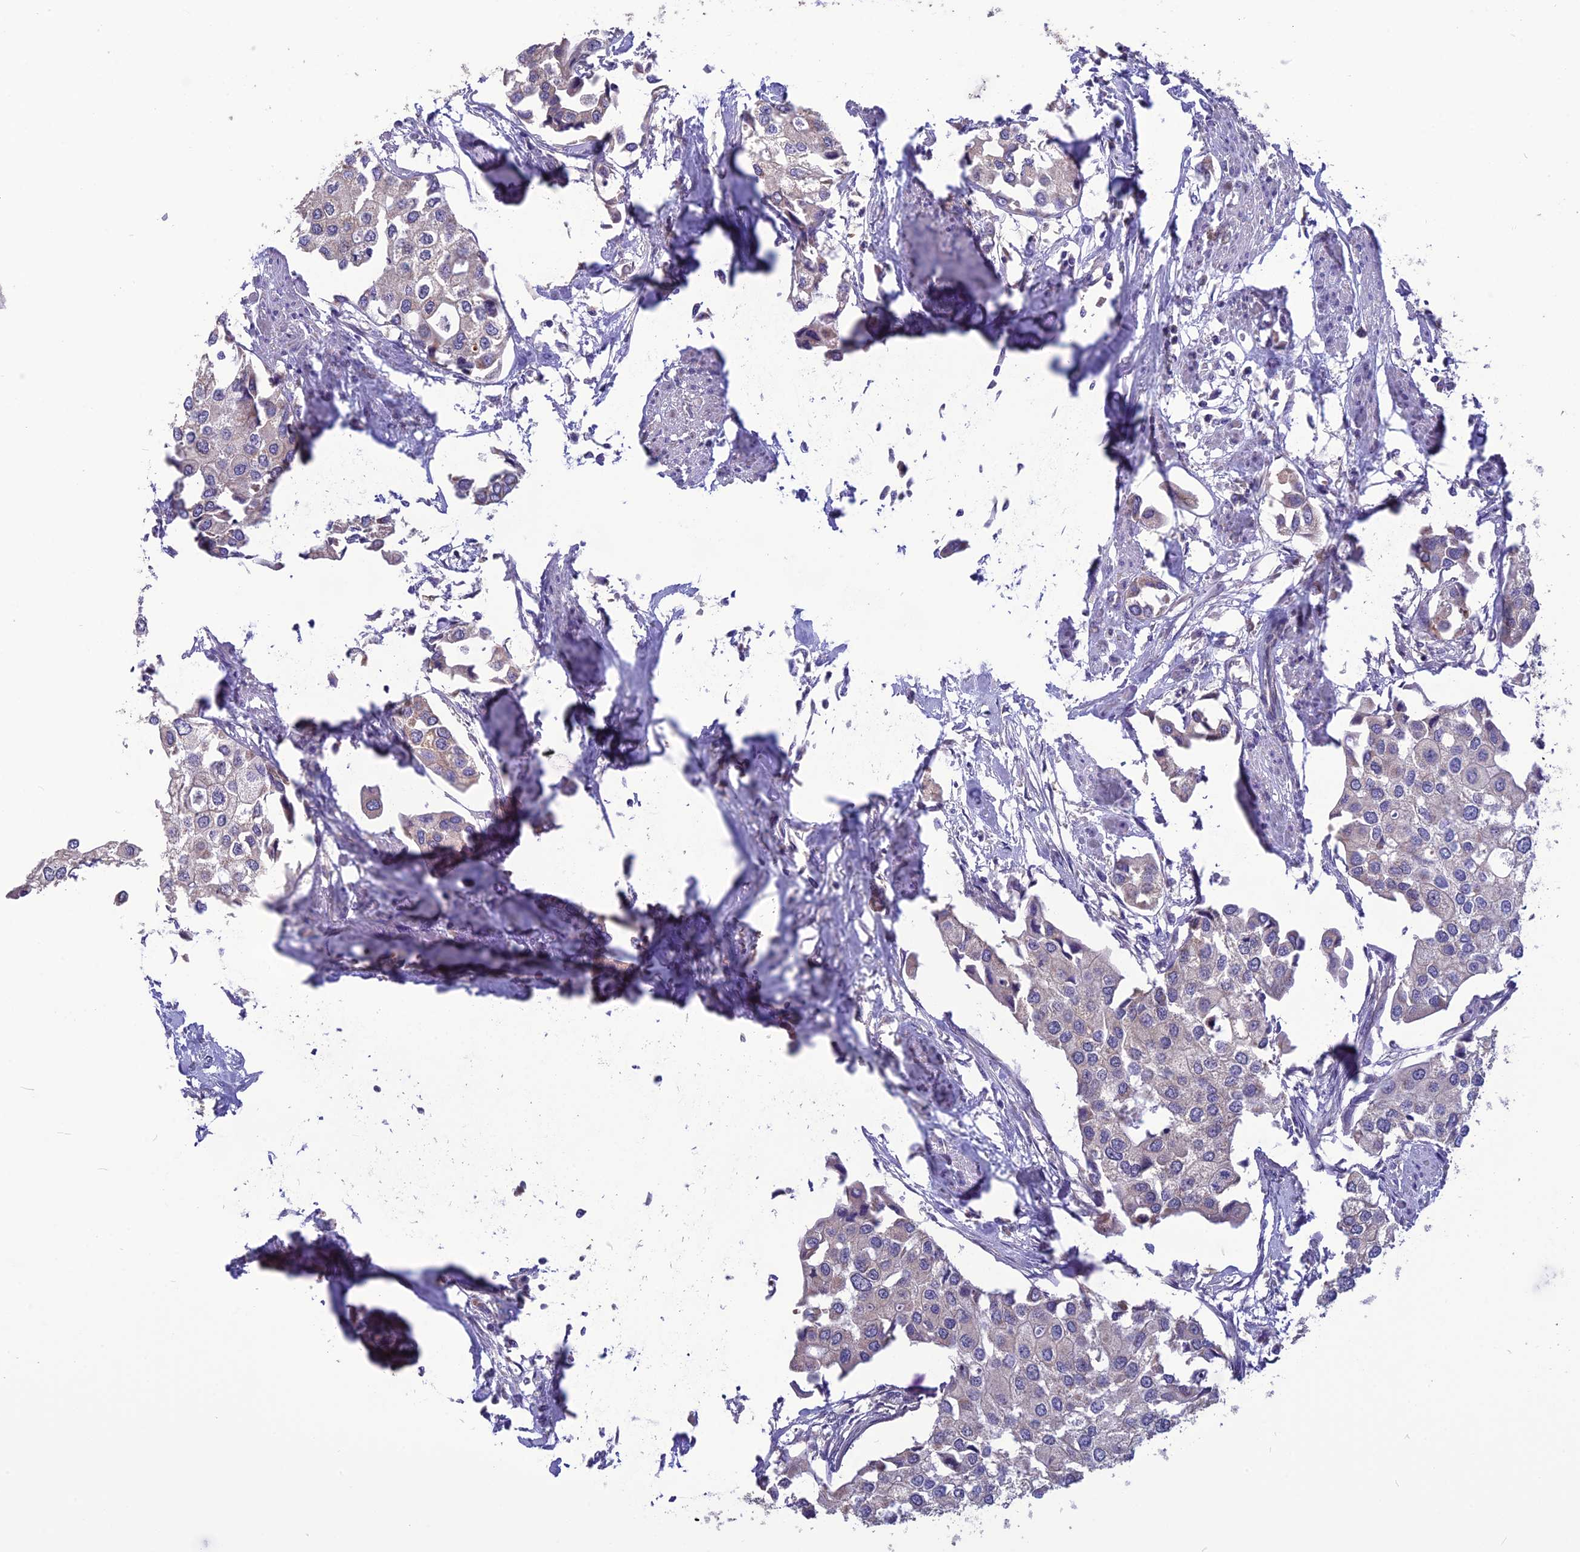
{"staining": {"intensity": "negative", "quantity": "none", "location": "none"}, "tissue": "urothelial cancer", "cell_type": "Tumor cells", "image_type": "cancer", "snomed": [{"axis": "morphology", "description": "Urothelial carcinoma, High grade"}, {"axis": "topography", "description": "Urinary bladder"}], "caption": "This is a photomicrograph of IHC staining of high-grade urothelial carcinoma, which shows no staining in tumor cells. The staining was performed using DAB (3,3'-diaminobenzidine) to visualize the protein expression in brown, while the nuclei were stained in blue with hematoxylin (Magnification: 20x).", "gene": "PSMF1", "patient": {"sex": "male", "age": 64}}